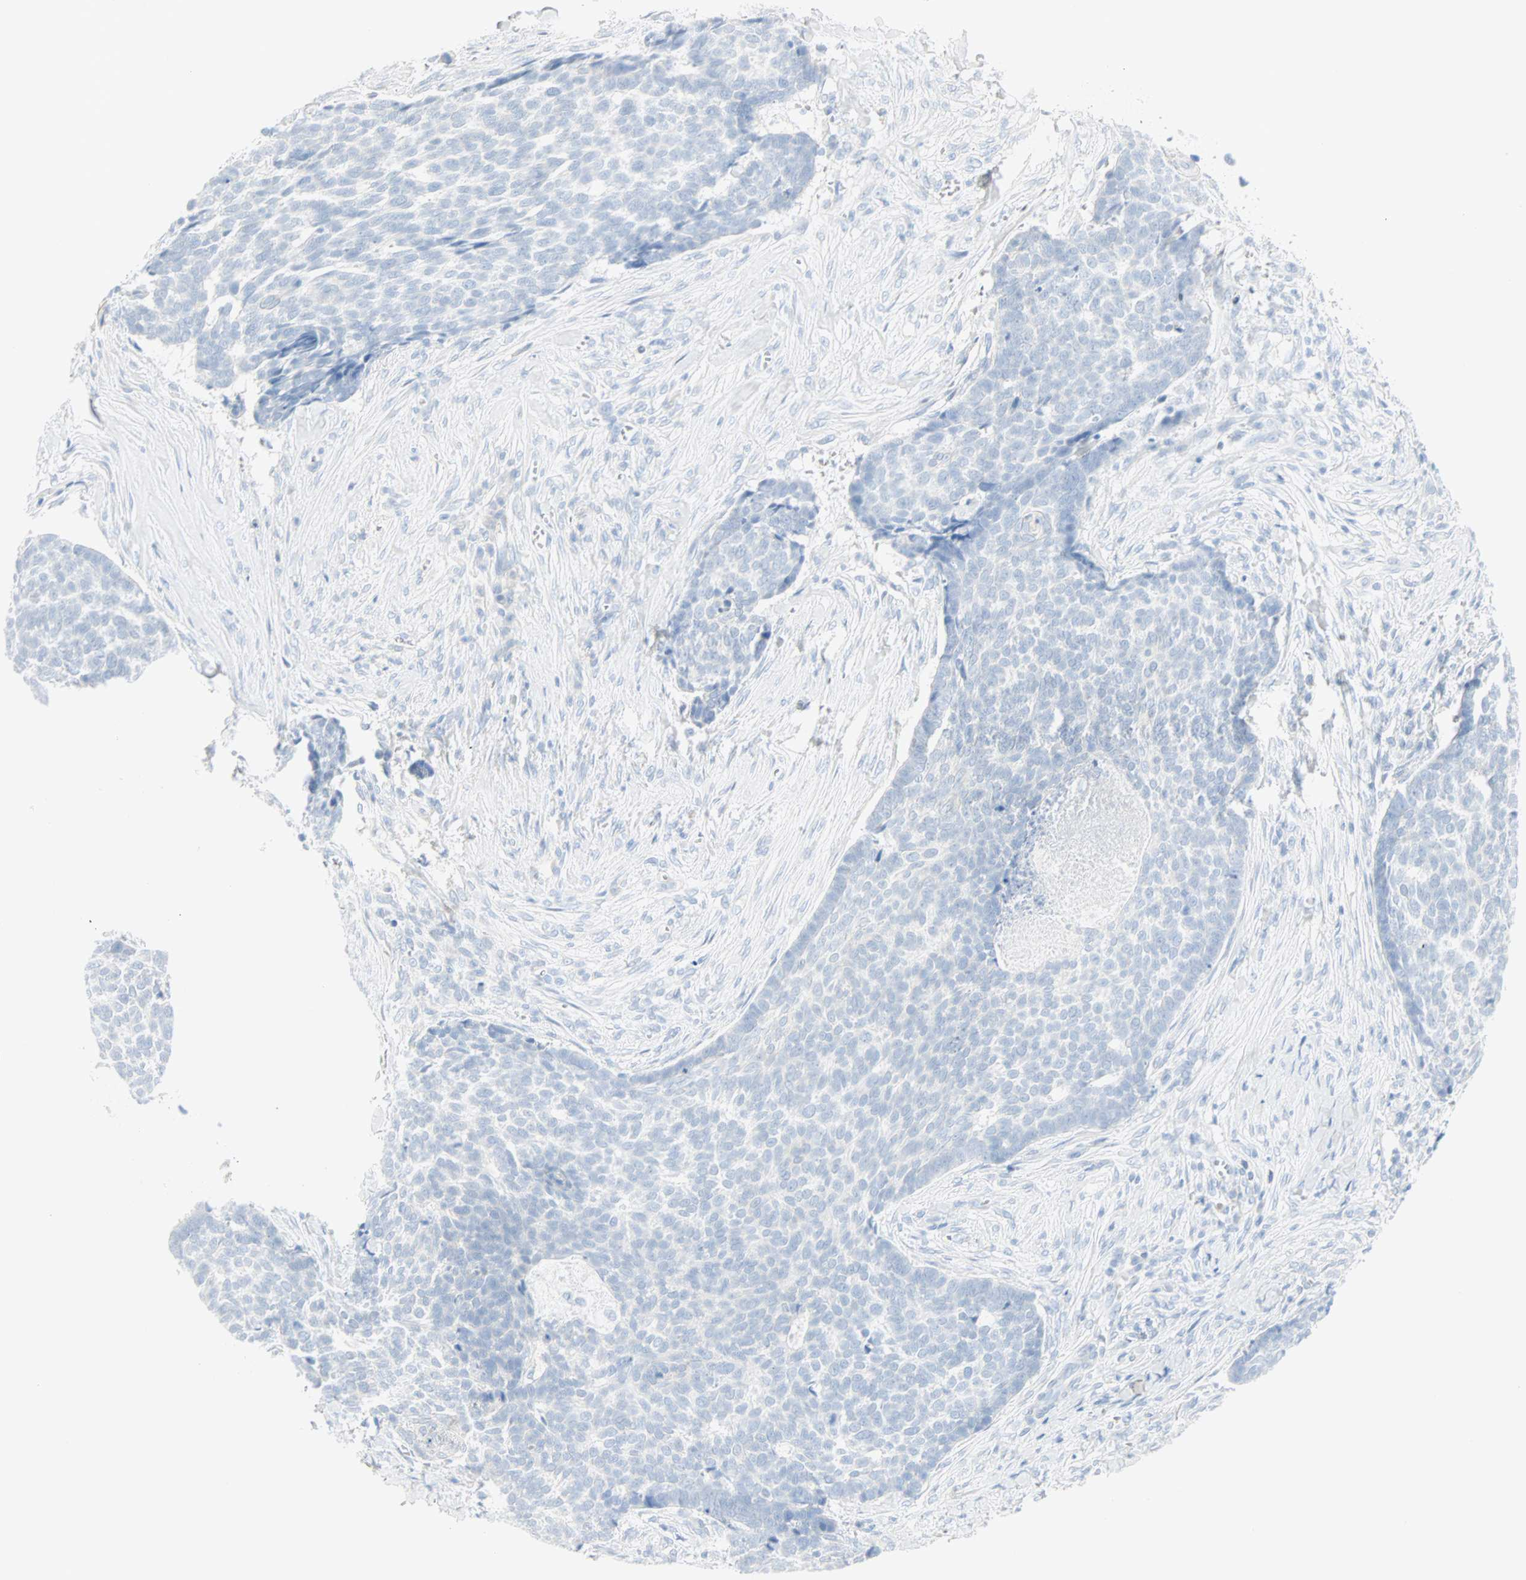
{"staining": {"intensity": "negative", "quantity": "none", "location": "none"}, "tissue": "skin cancer", "cell_type": "Tumor cells", "image_type": "cancer", "snomed": [{"axis": "morphology", "description": "Basal cell carcinoma"}, {"axis": "topography", "description": "Skin"}], "caption": "Immunohistochemical staining of basal cell carcinoma (skin) reveals no significant staining in tumor cells. (Stains: DAB immunohistochemistry with hematoxylin counter stain, Microscopy: brightfield microscopy at high magnification).", "gene": "SELENBP1", "patient": {"sex": "male", "age": 84}}